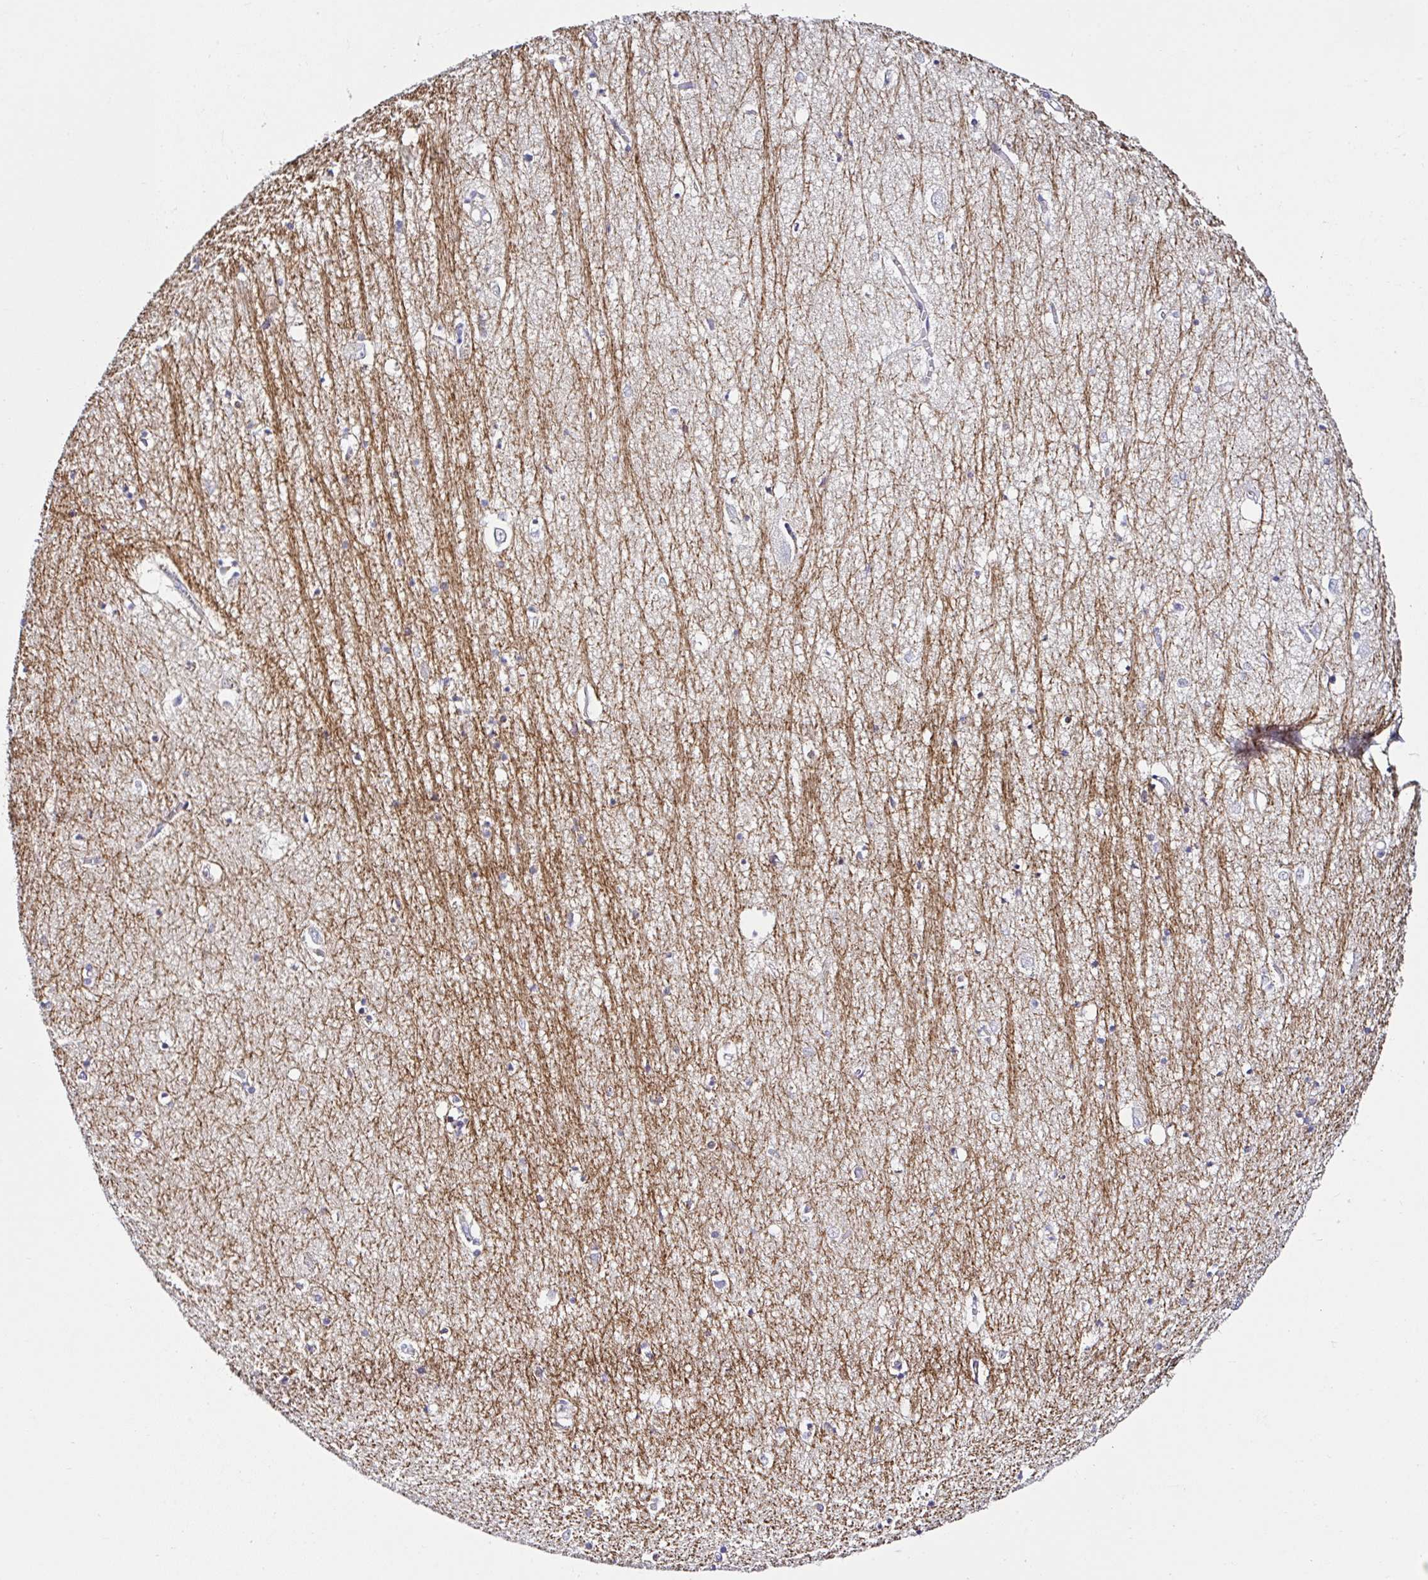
{"staining": {"intensity": "negative", "quantity": "none", "location": "none"}, "tissue": "hippocampus", "cell_type": "Glial cells", "image_type": "normal", "snomed": [{"axis": "morphology", "description": "Normal tissue, NOS"}, {"axis": "topography", "description": "Hippocampus"}], "caption": "This histopathology image is of unremarkable hippocampus stained with immunohistochemistry to label a protein in brown with the nuclei are counter-stained blue. There is no positivity in glial cells. (DAB (3,3'-diaminobenzidine) immunohistochemistry (IHC) with hematoxylin counter stain).", "gene": "UGT3A1", "patient": {"sex": "female", "age": 64}}